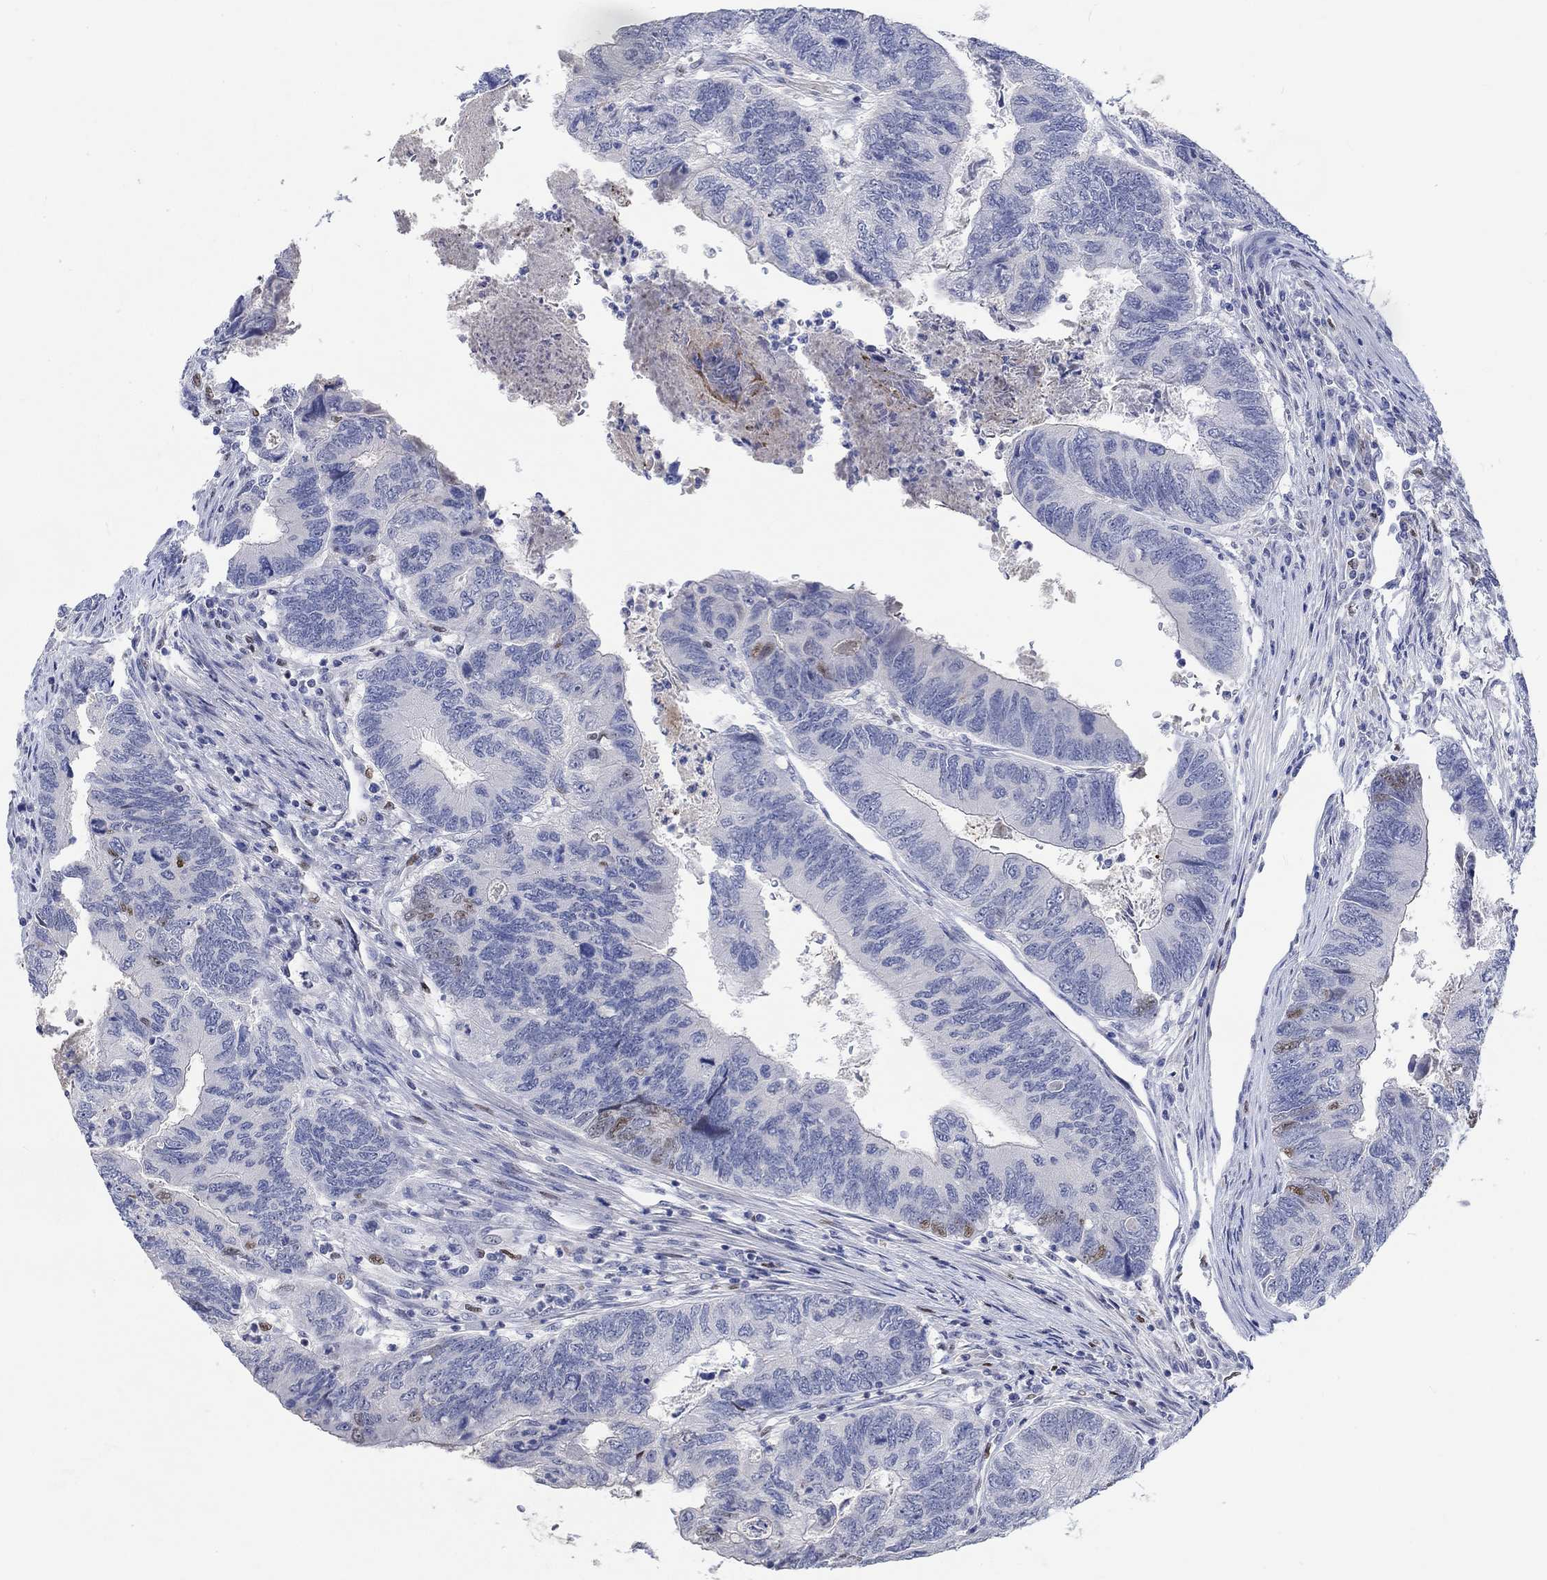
{"staining": {"intensity": "weak", "quantity": "<25%", "location": "nuclear"}, "tissue": "colorectal cancer", "cell_type": "Tumor cells", "image_type": "cancer", "snomed": [{"axis": "morphology", "description": "Adenocarcinoma, NOS"}, {"axis": "topography", "description": "Colon"}], "caption": "Tumor cells are negative for protein expression in human colorectal cancer (adenocarcinoma).", "gene": "DLK1", "patient": {"sex": "female", "age": 67}}